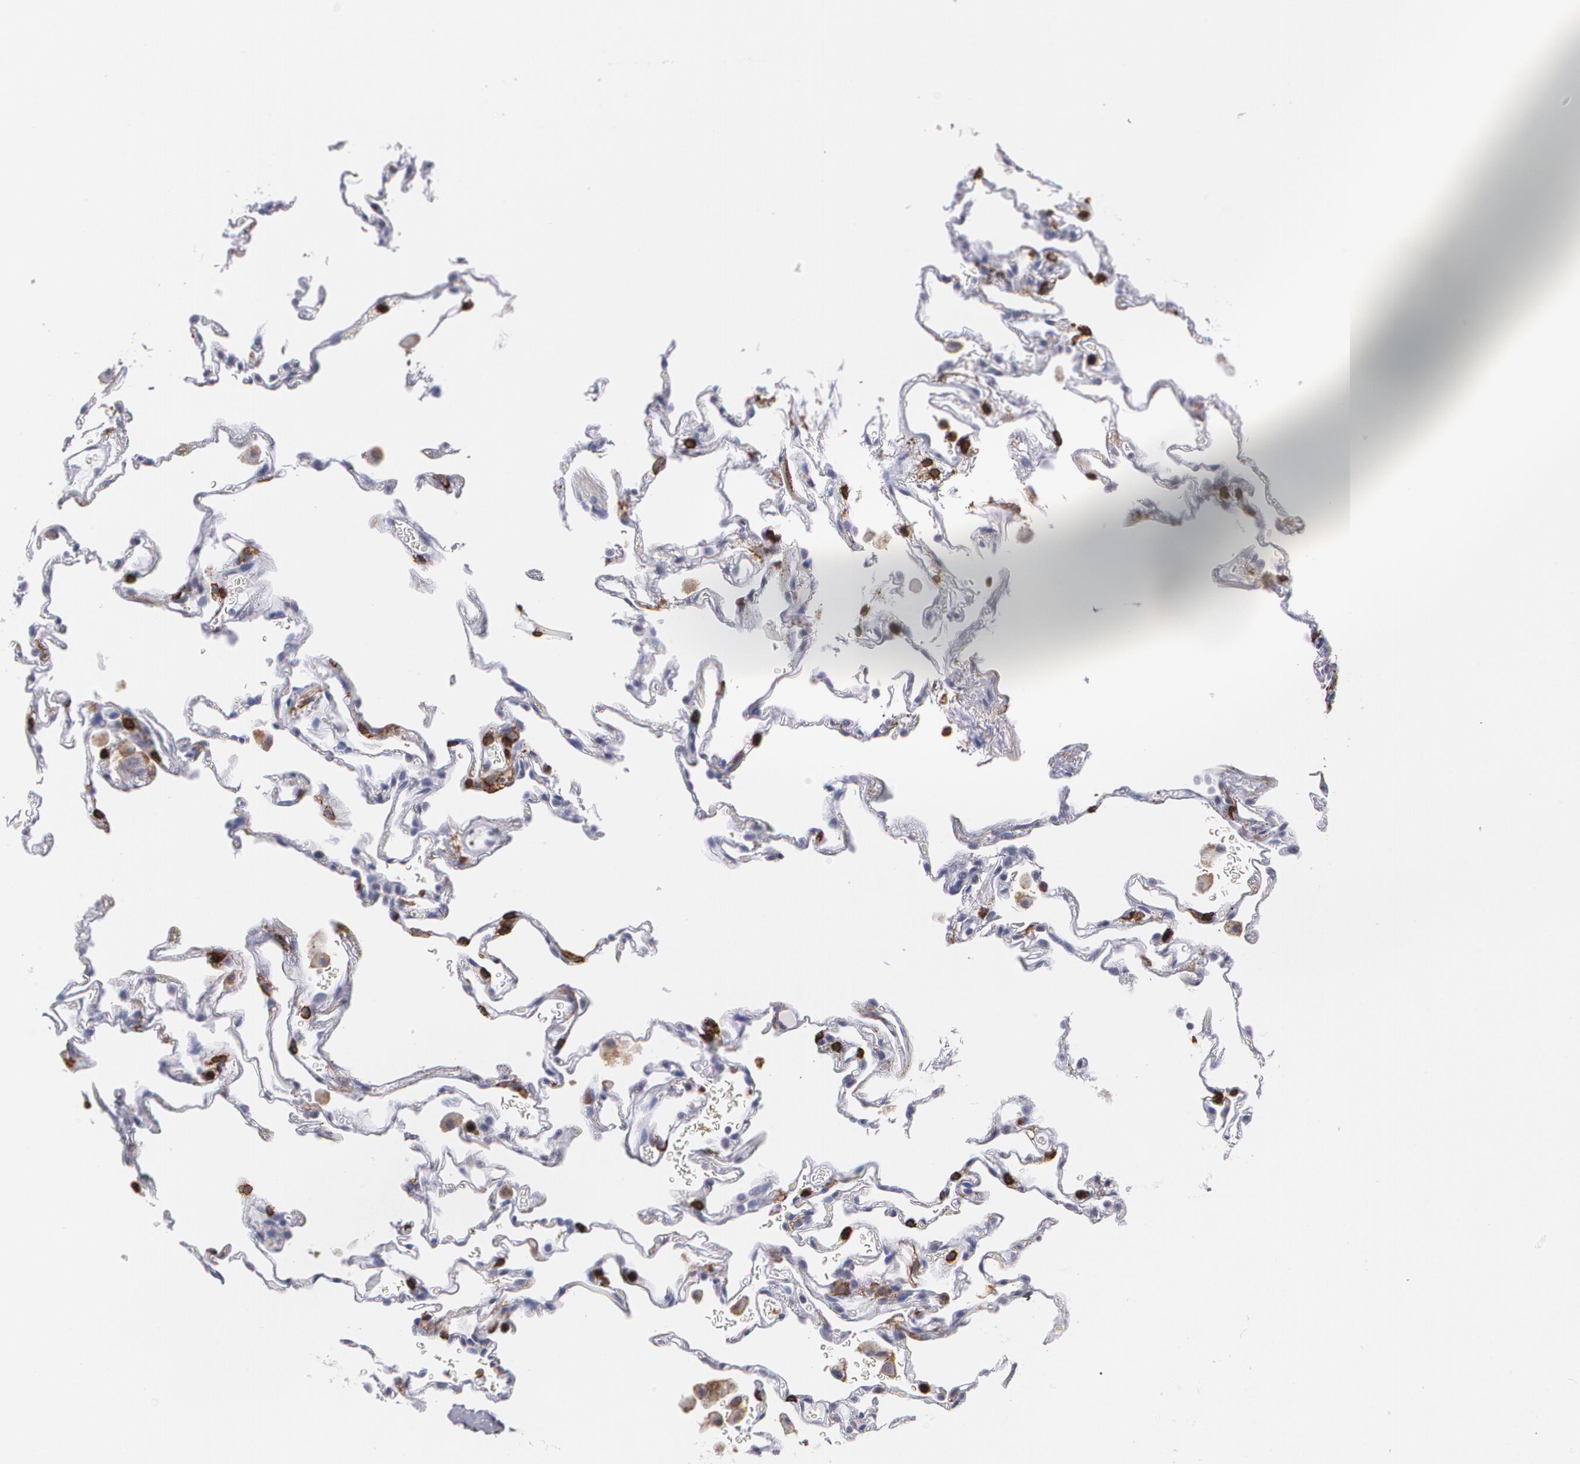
{"staining": {"intensity": "negative", "quantity": "none", "location": "none"}, "tissue": "lung", "cell_type": "Alveolar cells", "image_type": "normal", "snomed": [{"axis": "morphology", "description": "Normal tissue, NOS"}, {"axis": "morphology", "description": "Inflammation, NOS"}, {"axis": "topography", "description": "Lung"}], "caption": "Lung stained for a protein using IHC exhibits no staining alveolar cells.", "gene": "PTPRC", "patient": {"sex": "male", "age": 69}}